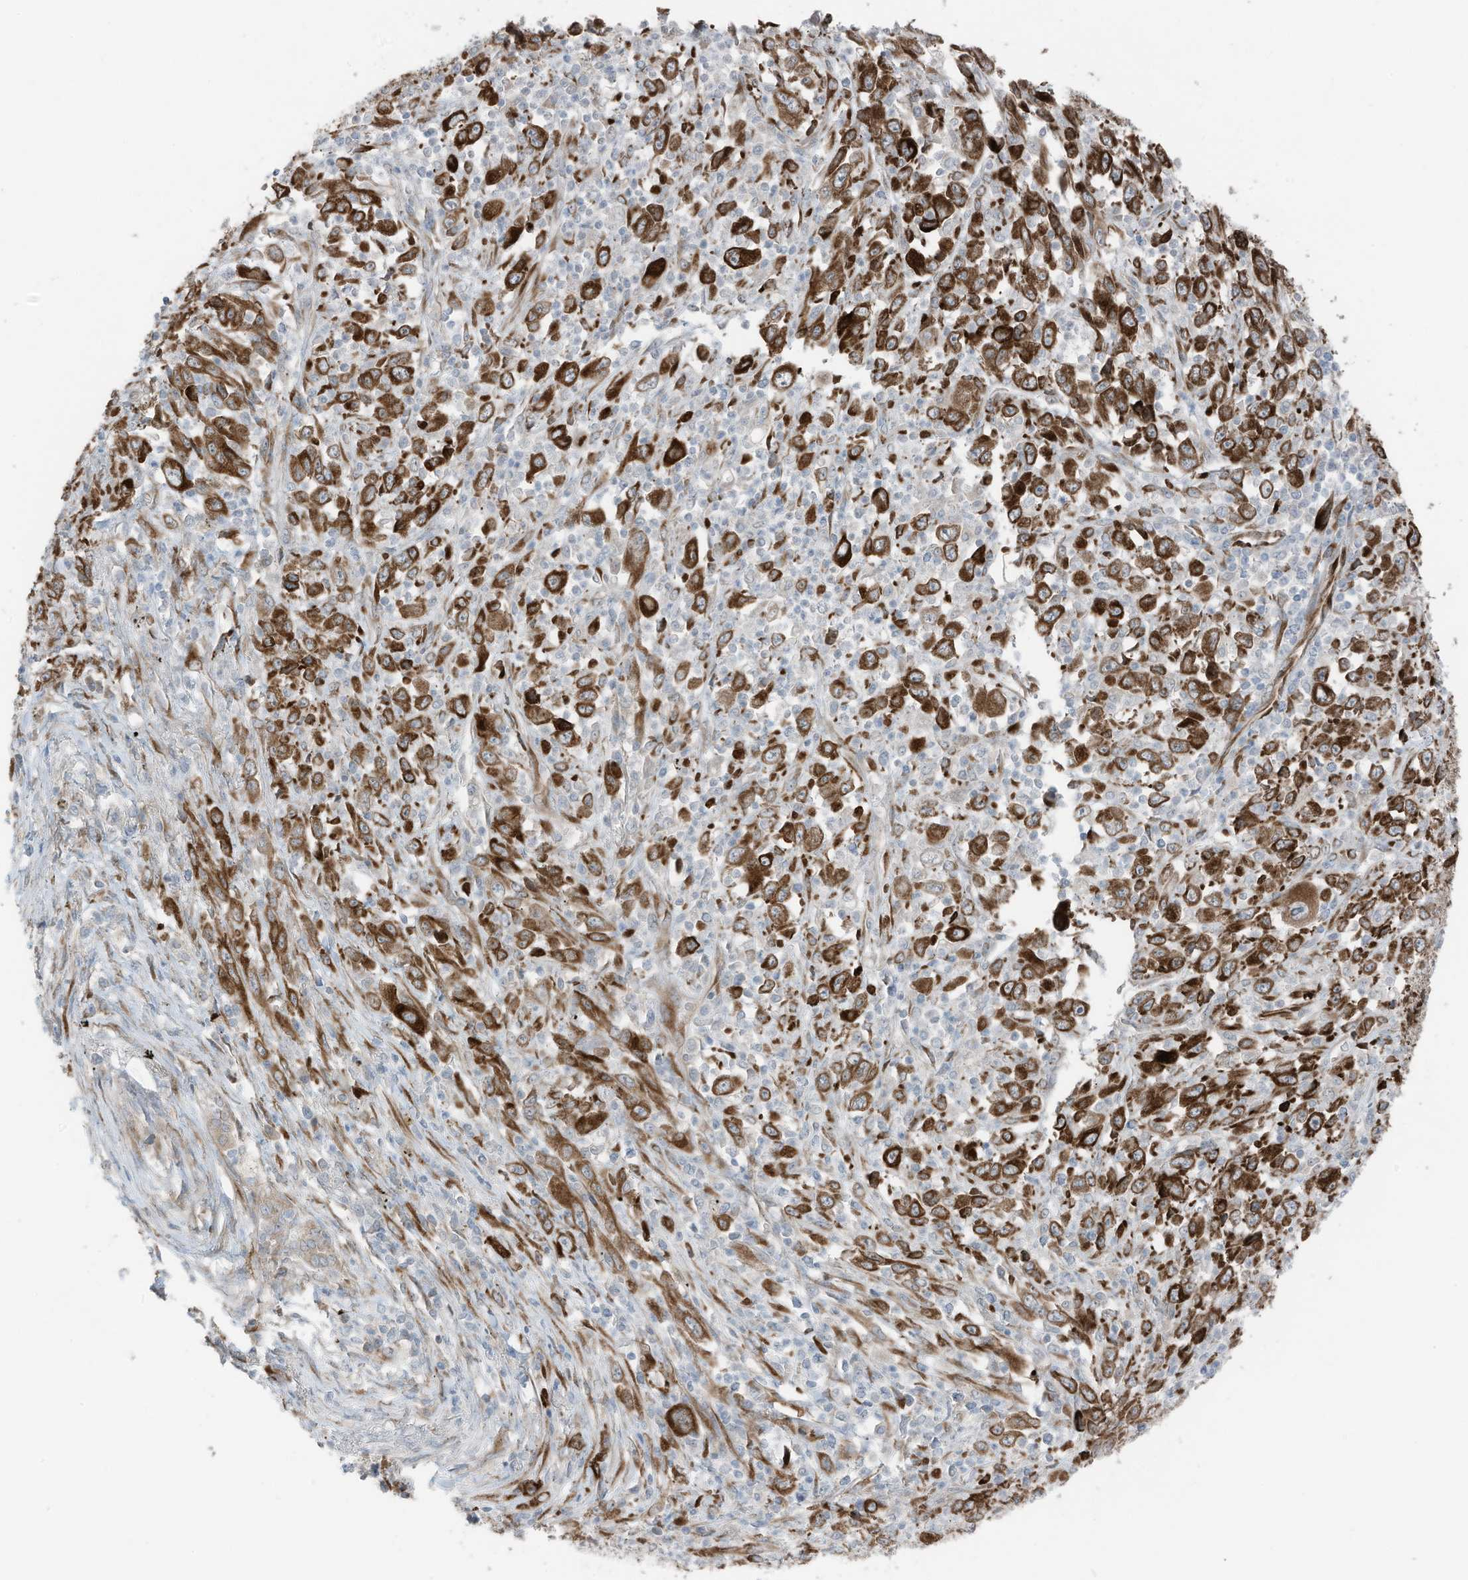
{"staining": {"intensity": "strong", "quantity": ">75%", "location": "cytoplasmic/membranous"}, "tissue": "melanoma", "cell_type": "Tumor cells", "image_type": "cancer", "snomed": [{"axis": "morphology", "description": "Malignant melanoma, Metastatic site"}, {"axis": "topography", "description": "Skin"}], "caption": "Immunohistochemistry of melanoma exhibits high levels of strong cytoplasmic/membranous staining in approximately >75% of tumor cells.", "gene": "ARHGEF33", "patient": {"sex": "female", "age": 56}}